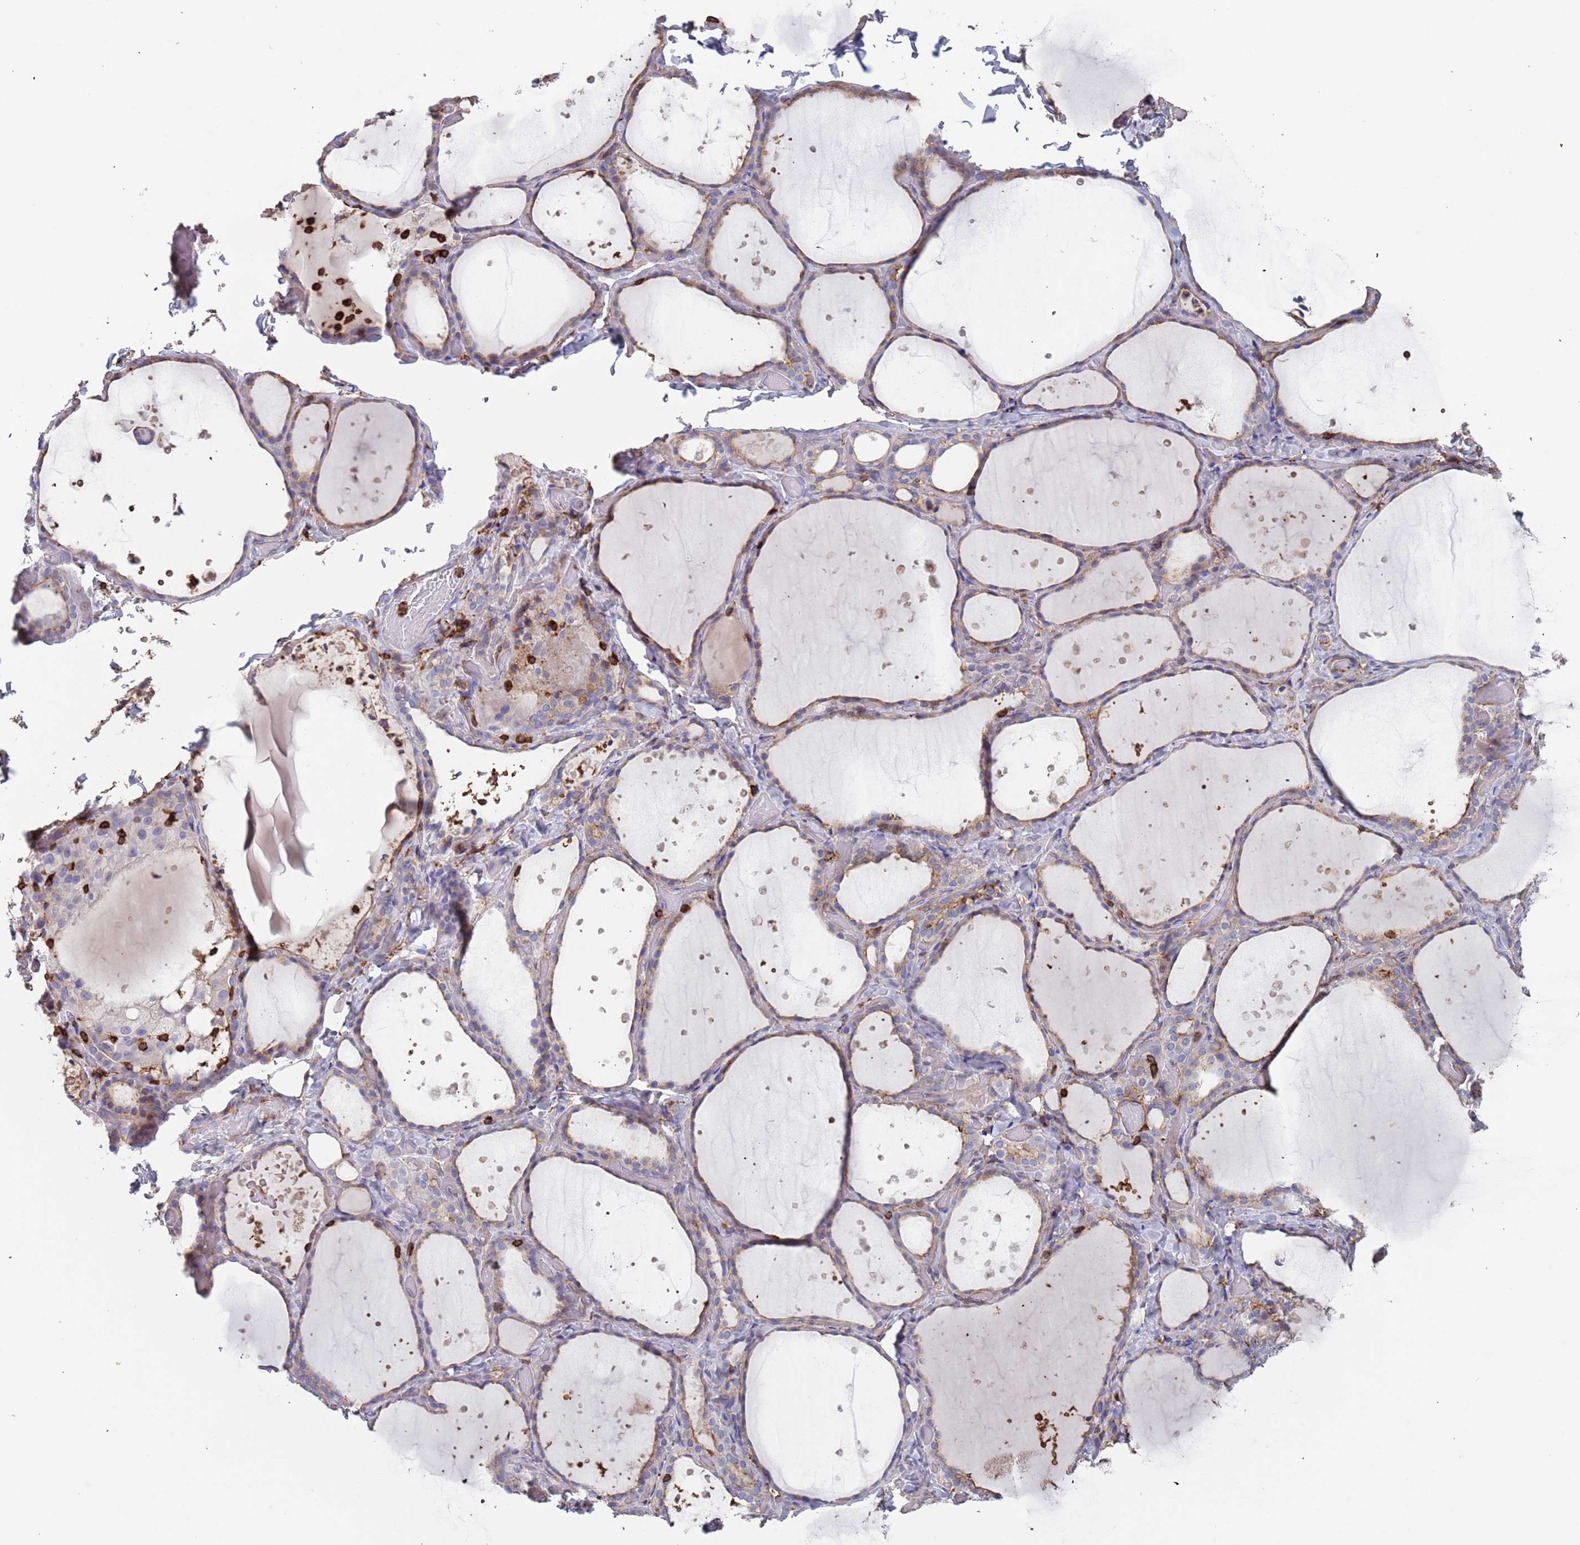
{"staining": {"intensity": "moderate", "quantity": "25%-75%", "location": "cytoplasmic/membranous"}, "tissue": "thyroid gland", "cell_type": "Glandular cells", "image_type": "normal", "snomed": [{"axis": "morphology", "description": "Normal tissue, NOS"}, {"axis": "topography", "description": "Thyroid gland"}], "caption": "Immunohistochemical staining of unremarkable human thyroid gland exhibits moderate cytoplasmic/membranous protein expression in about 25%-75% of glandular cells. (DAB = brown stain, brightfield microscopy at high magnification).", "gene": "RNF144A", "patient": {"sex": "female", "age": 44}}